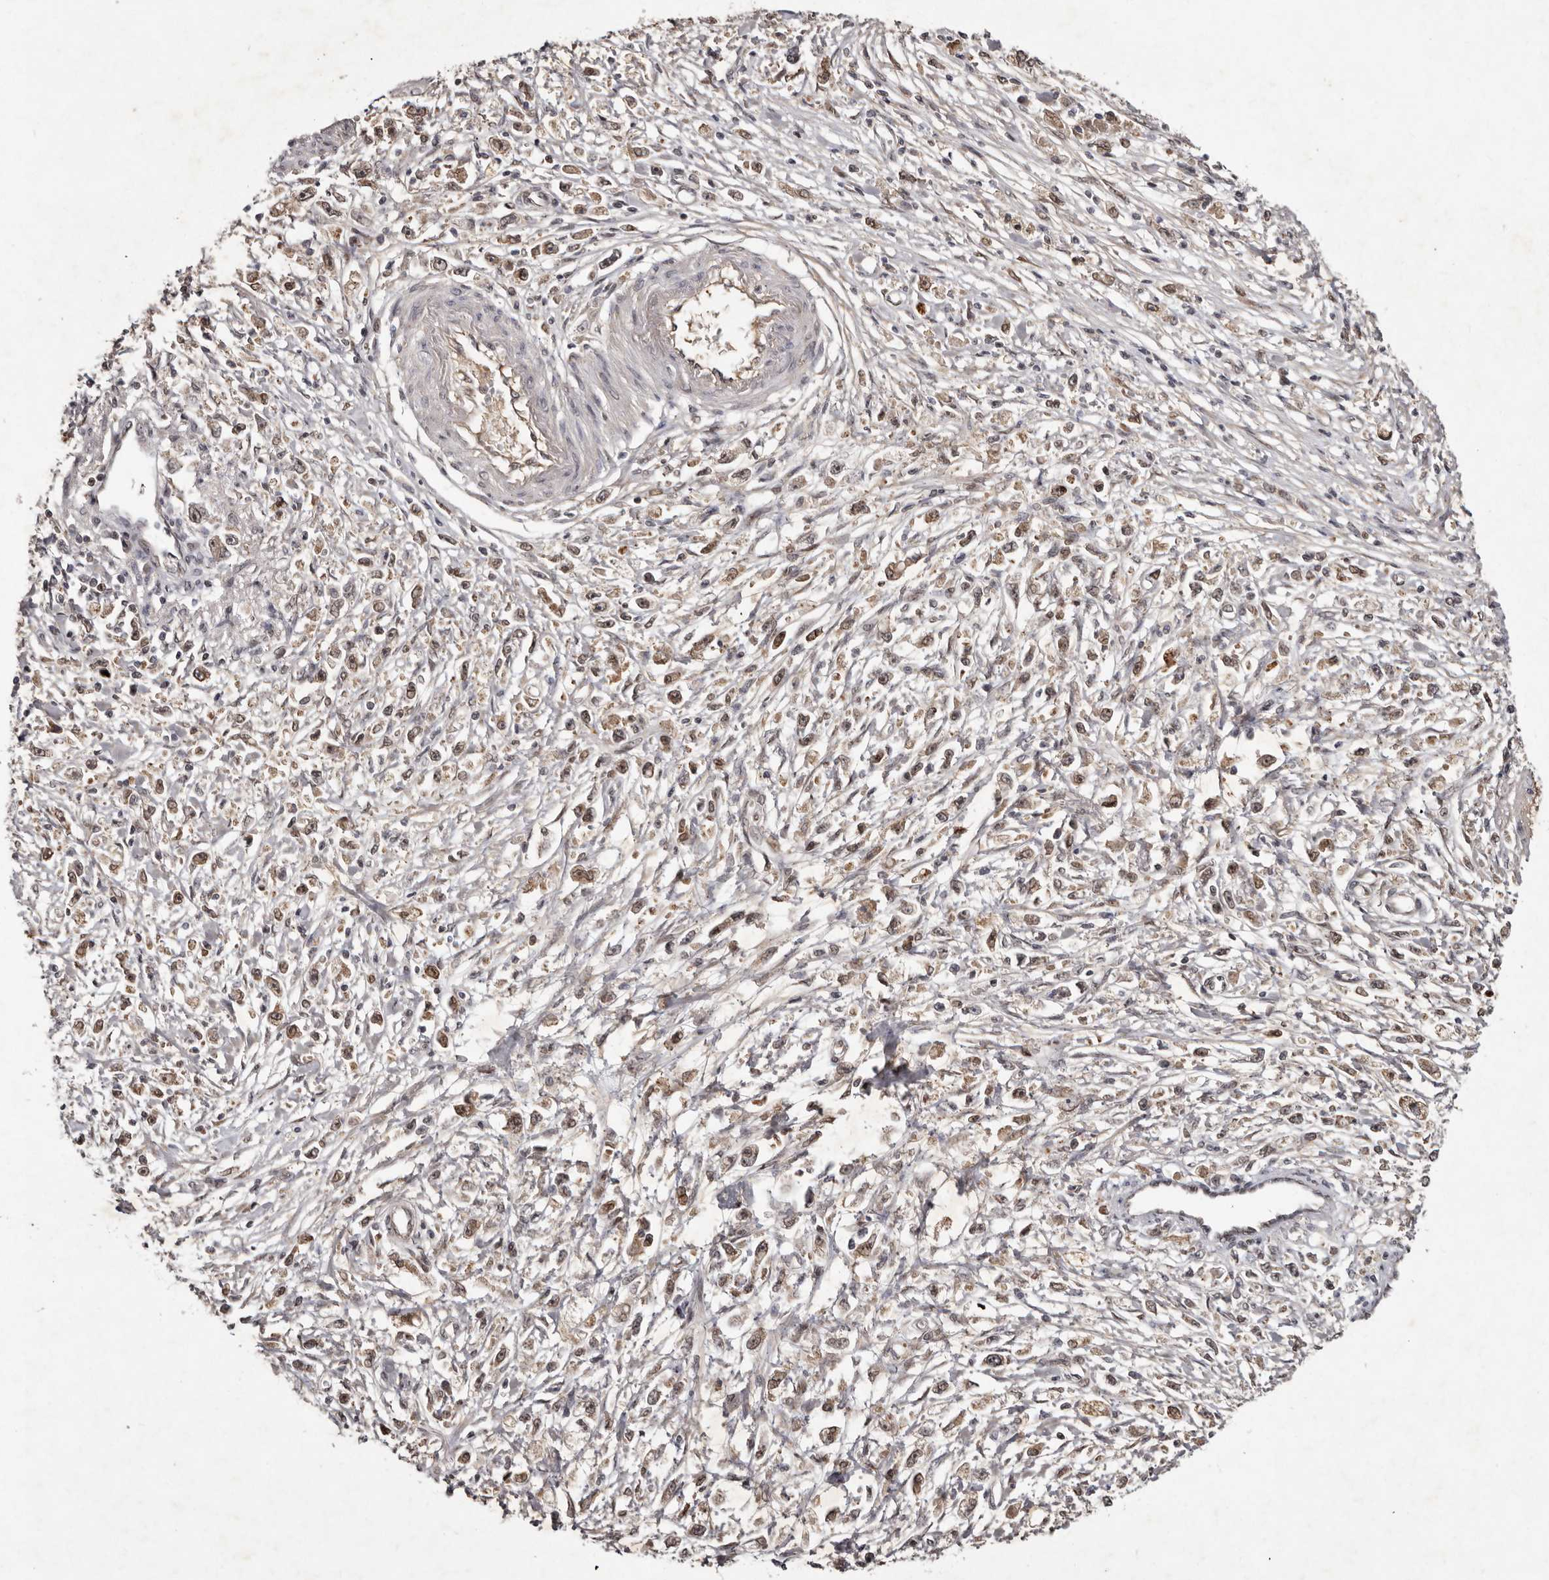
{"staining": {"intensity": "moderate", "quantity": ">75%", "location": "cytoplasmic/membranous,nuclear"}, "tissue": "stomach cancer", "cell_type": "Tumor cells", "image_type": "cancer", "snomed": [{"axis": "morphology", "description": "Adenocarcinoma, NOS"}, {"axis": "topography", "description": "Stomach"}], "caption": "Human stomach adenocarcinoma stained with a brown dye displays moderate cytoplasmic/membranous and nuclear positive positivity in approximately >75% of tumor cells.", "gene": "ABL1", "patient": {"sex": "female", "age": 59}}